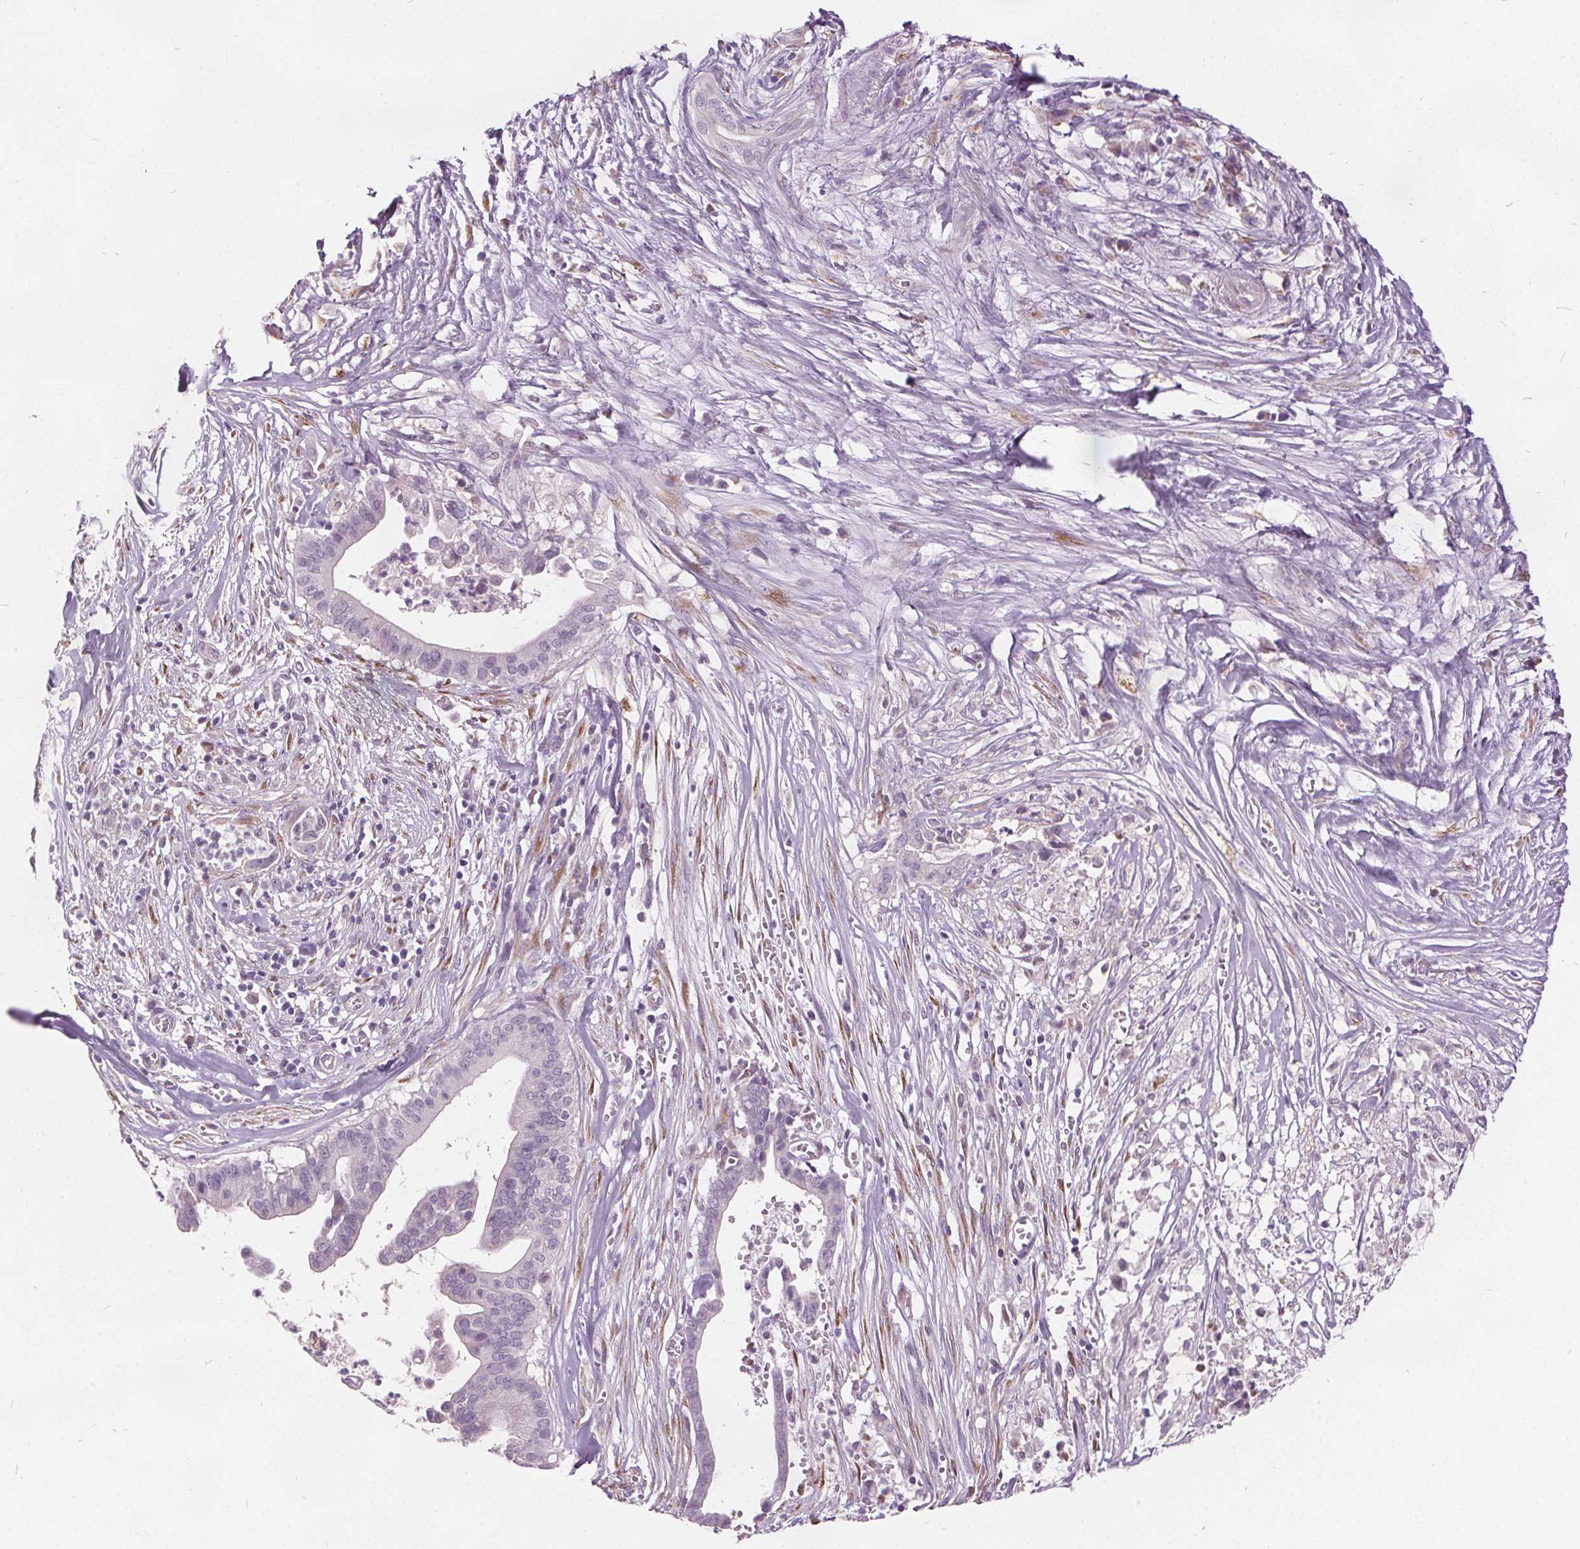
{"staining": {"intensity": "negative", "quantity": "none", "location": "none"}, "tissue": "pancreatic cancer", "cell_type": "Tumor cells", "image_type": "cancer", "snomed": [{"axis": "morphology", "description": "Adenocarcinoma, NOS"}, {"axis": "topography", "description": "Pancreas"}], "caption": "Immunohistochemistry of pancreatic cancer demonstrates no positivity in tumor cells.", "gene": "ACOX2", "patient": {"sex": "male", "age": 61}}